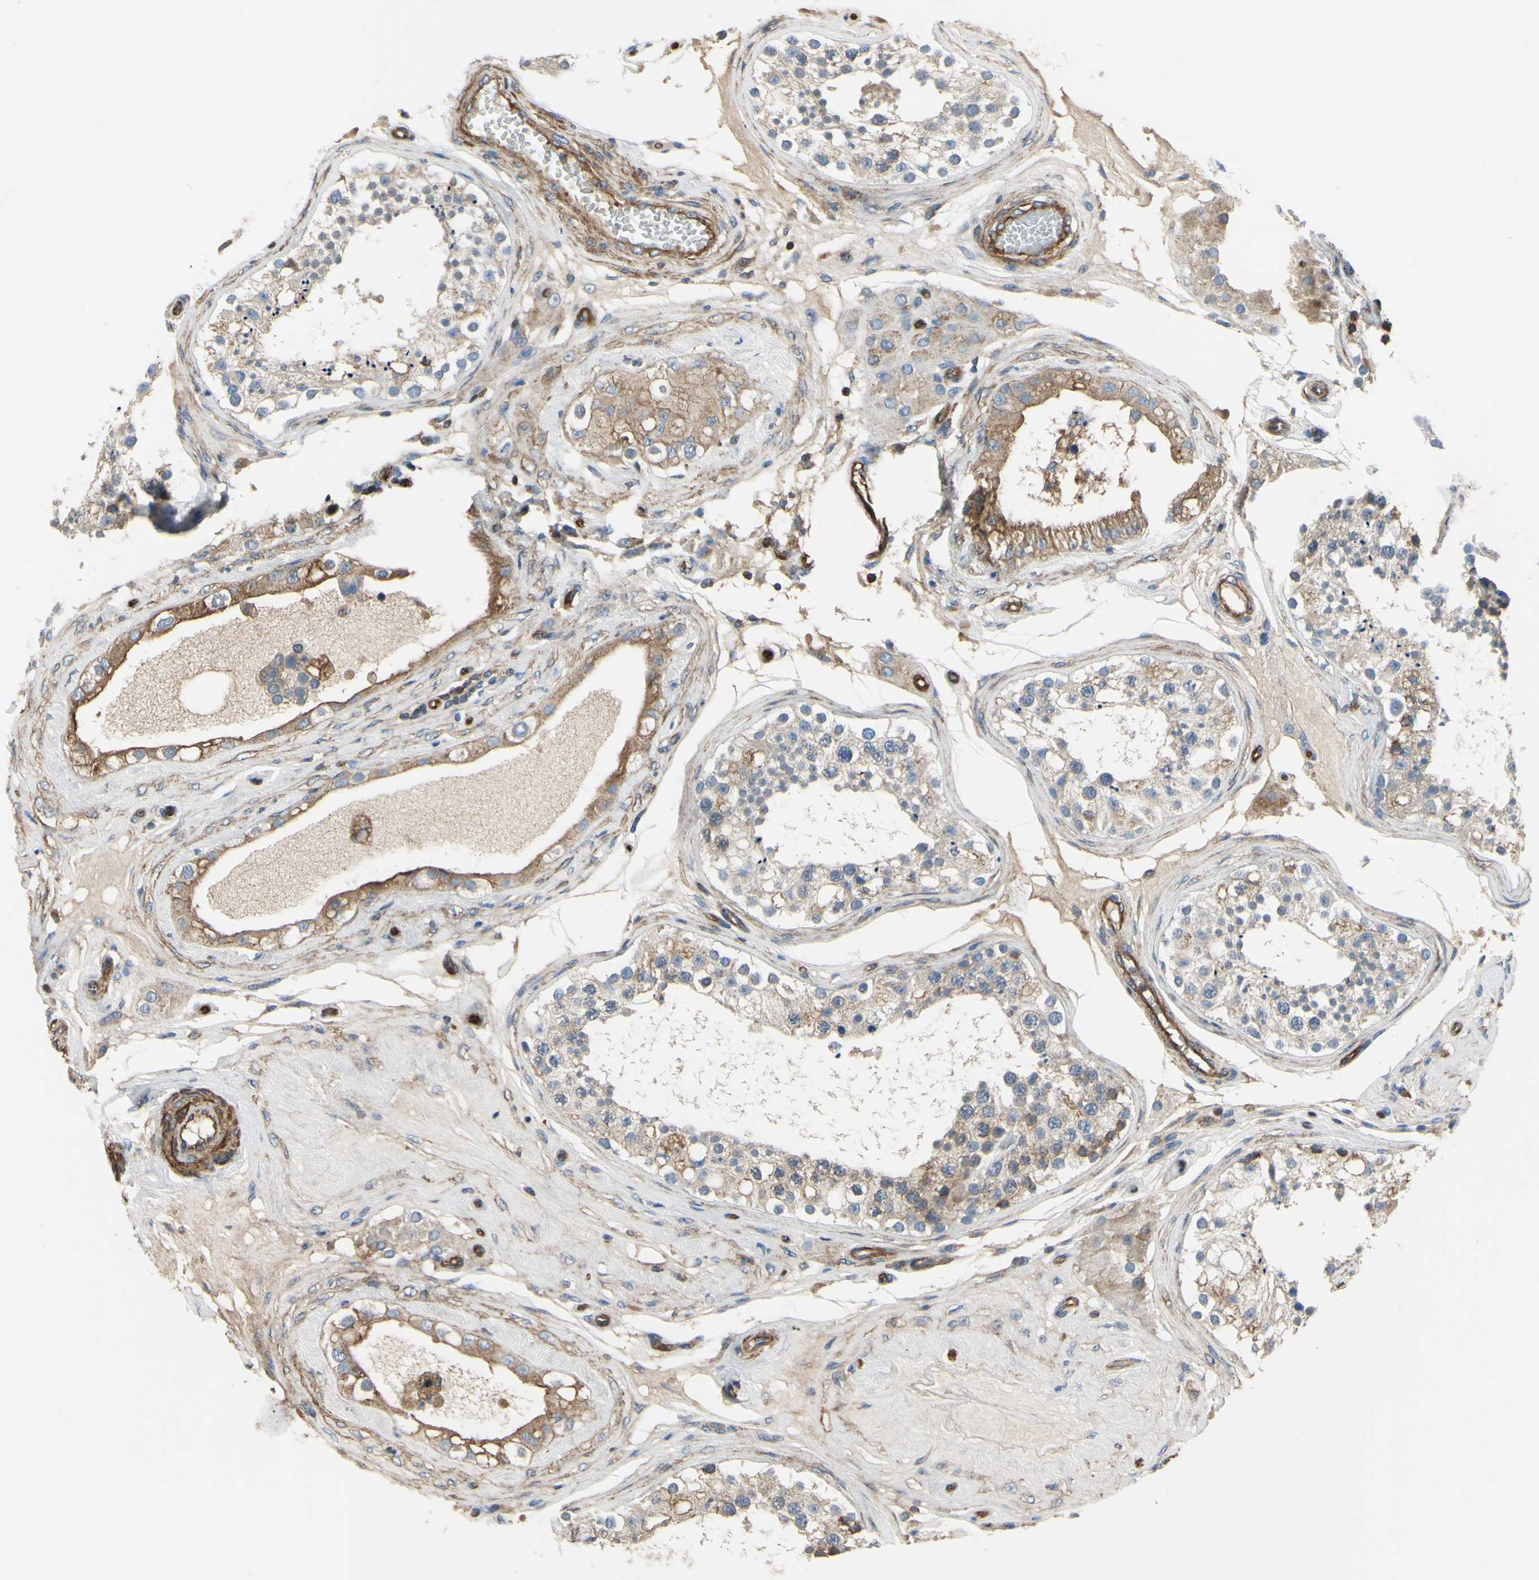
{"staining": {"intensity": "moderate", "quantity": "25%-75%", "location": "cytoplasmic/membranous"}, "tissue": "testis", "cell_type": "Cells in seminiferous ducts", "image_type": "normal", "snomed": [{"axis": "morphology", "description": "Normal tissue, NOS"}, {"axis": "topography", "description": "Testis"}], "caption": "IHC histopathology image of normal testis: human testis stained using immunohistochemistry exhibits medium levels of moderate protein expression localized specifically in the cytoplasmic/membranous of cells in seminiferous ducts, appearing as a cytoplasmic/membranous brown color.", "gene": "BECN1", "patient": {"sex": "male", "age": 68}}